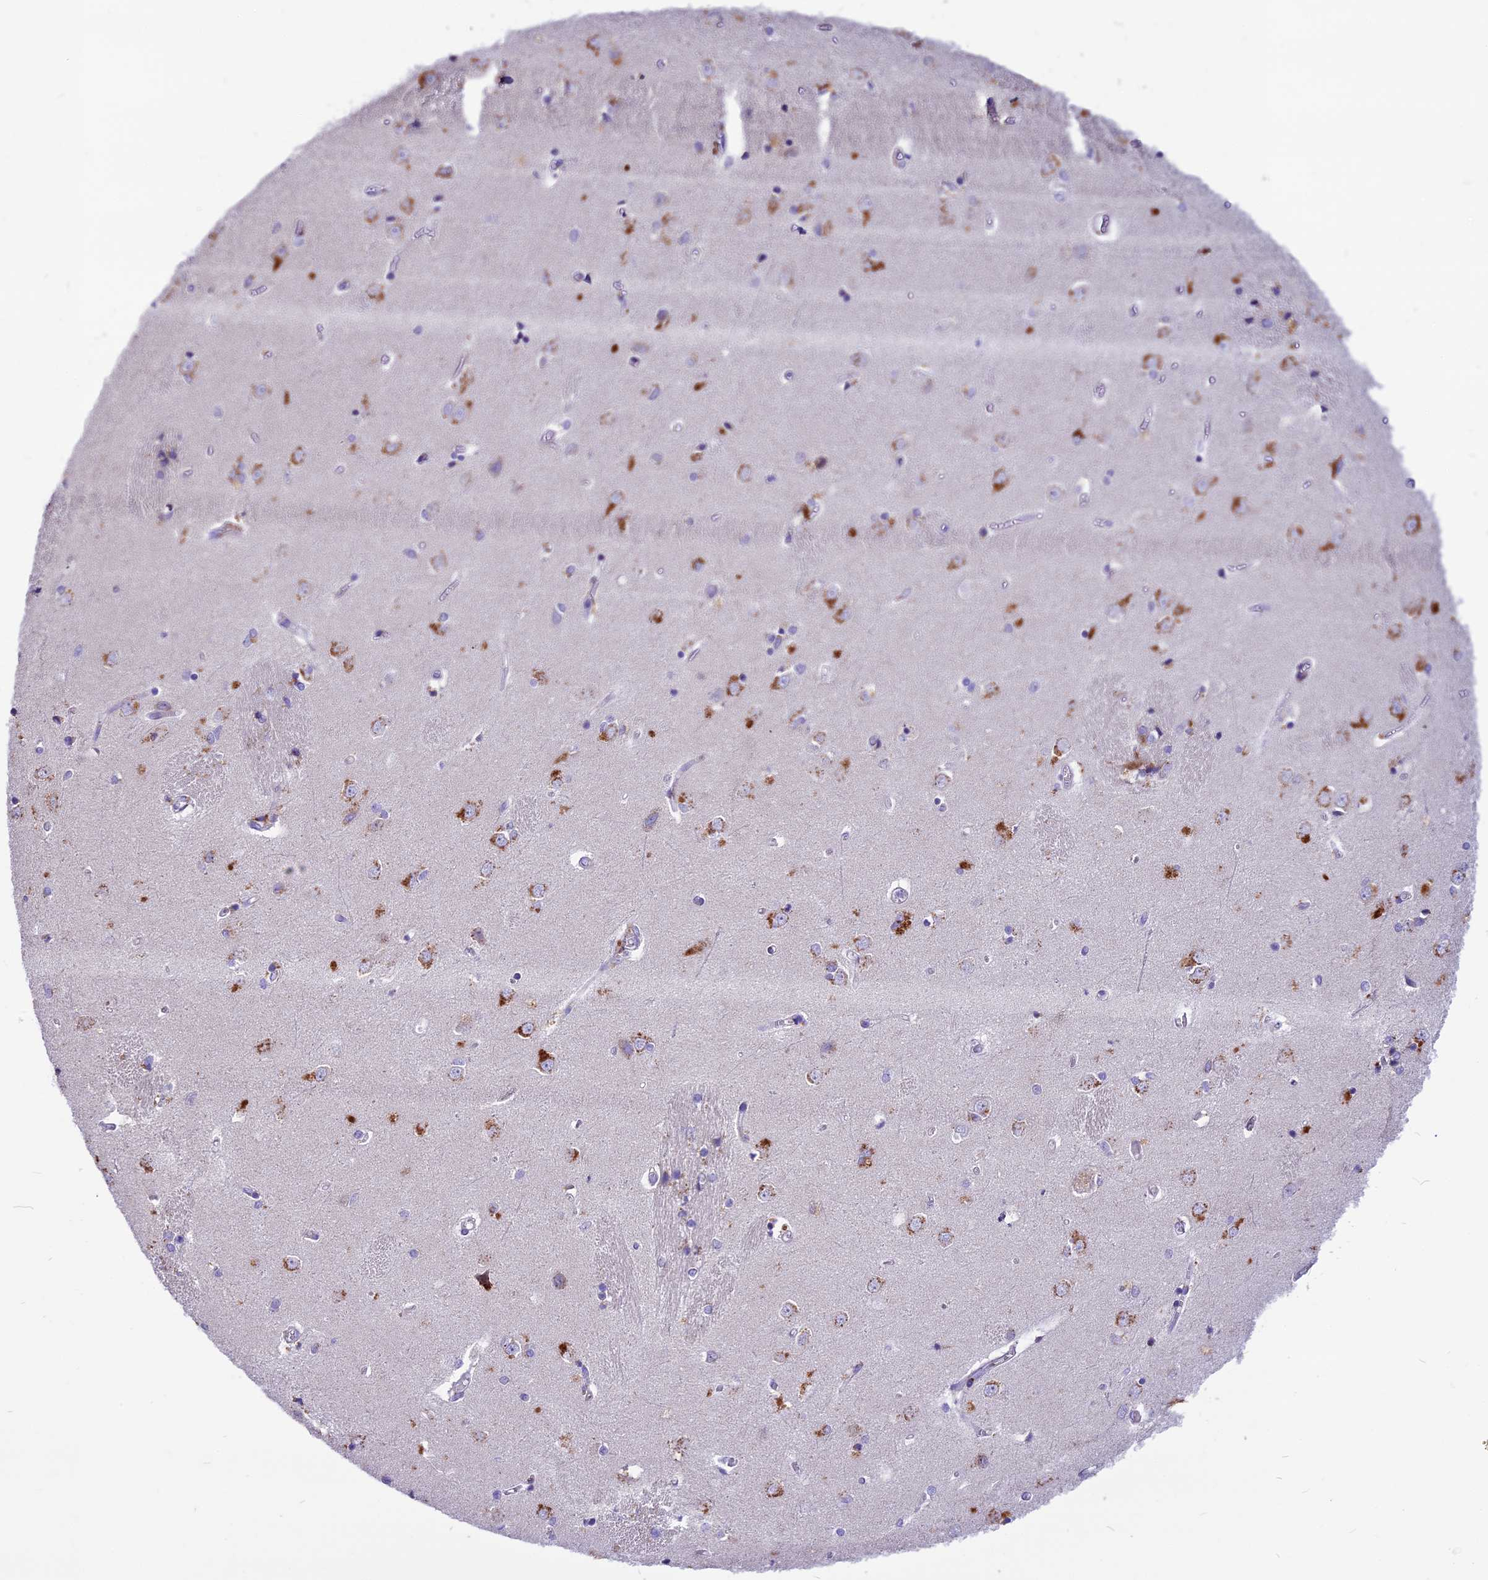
{"staining": {"intensity": "weak", "quantity": "<25%", "location": "cytoplasmic/membranous"}, "tissue": "caudate", "cell_type": "Glial cells", "image_type": "normal", "snomed": [{"axis": "morphology", "description": "Normal tissue, NOS"}, {"axis": "topography", "description": "Lateral ventricle wall"}], "caption": "This is a micrograph of IHC staining of normal caudate, which shows no expression in glial cells. The staining is performed using DAB (3,3'-diaminobenzidine) brown chromogen with nuclei counter-stained in using hematoxylin.", "gene": "THRSP", "patient": {"sex": "male", "age": 37}}